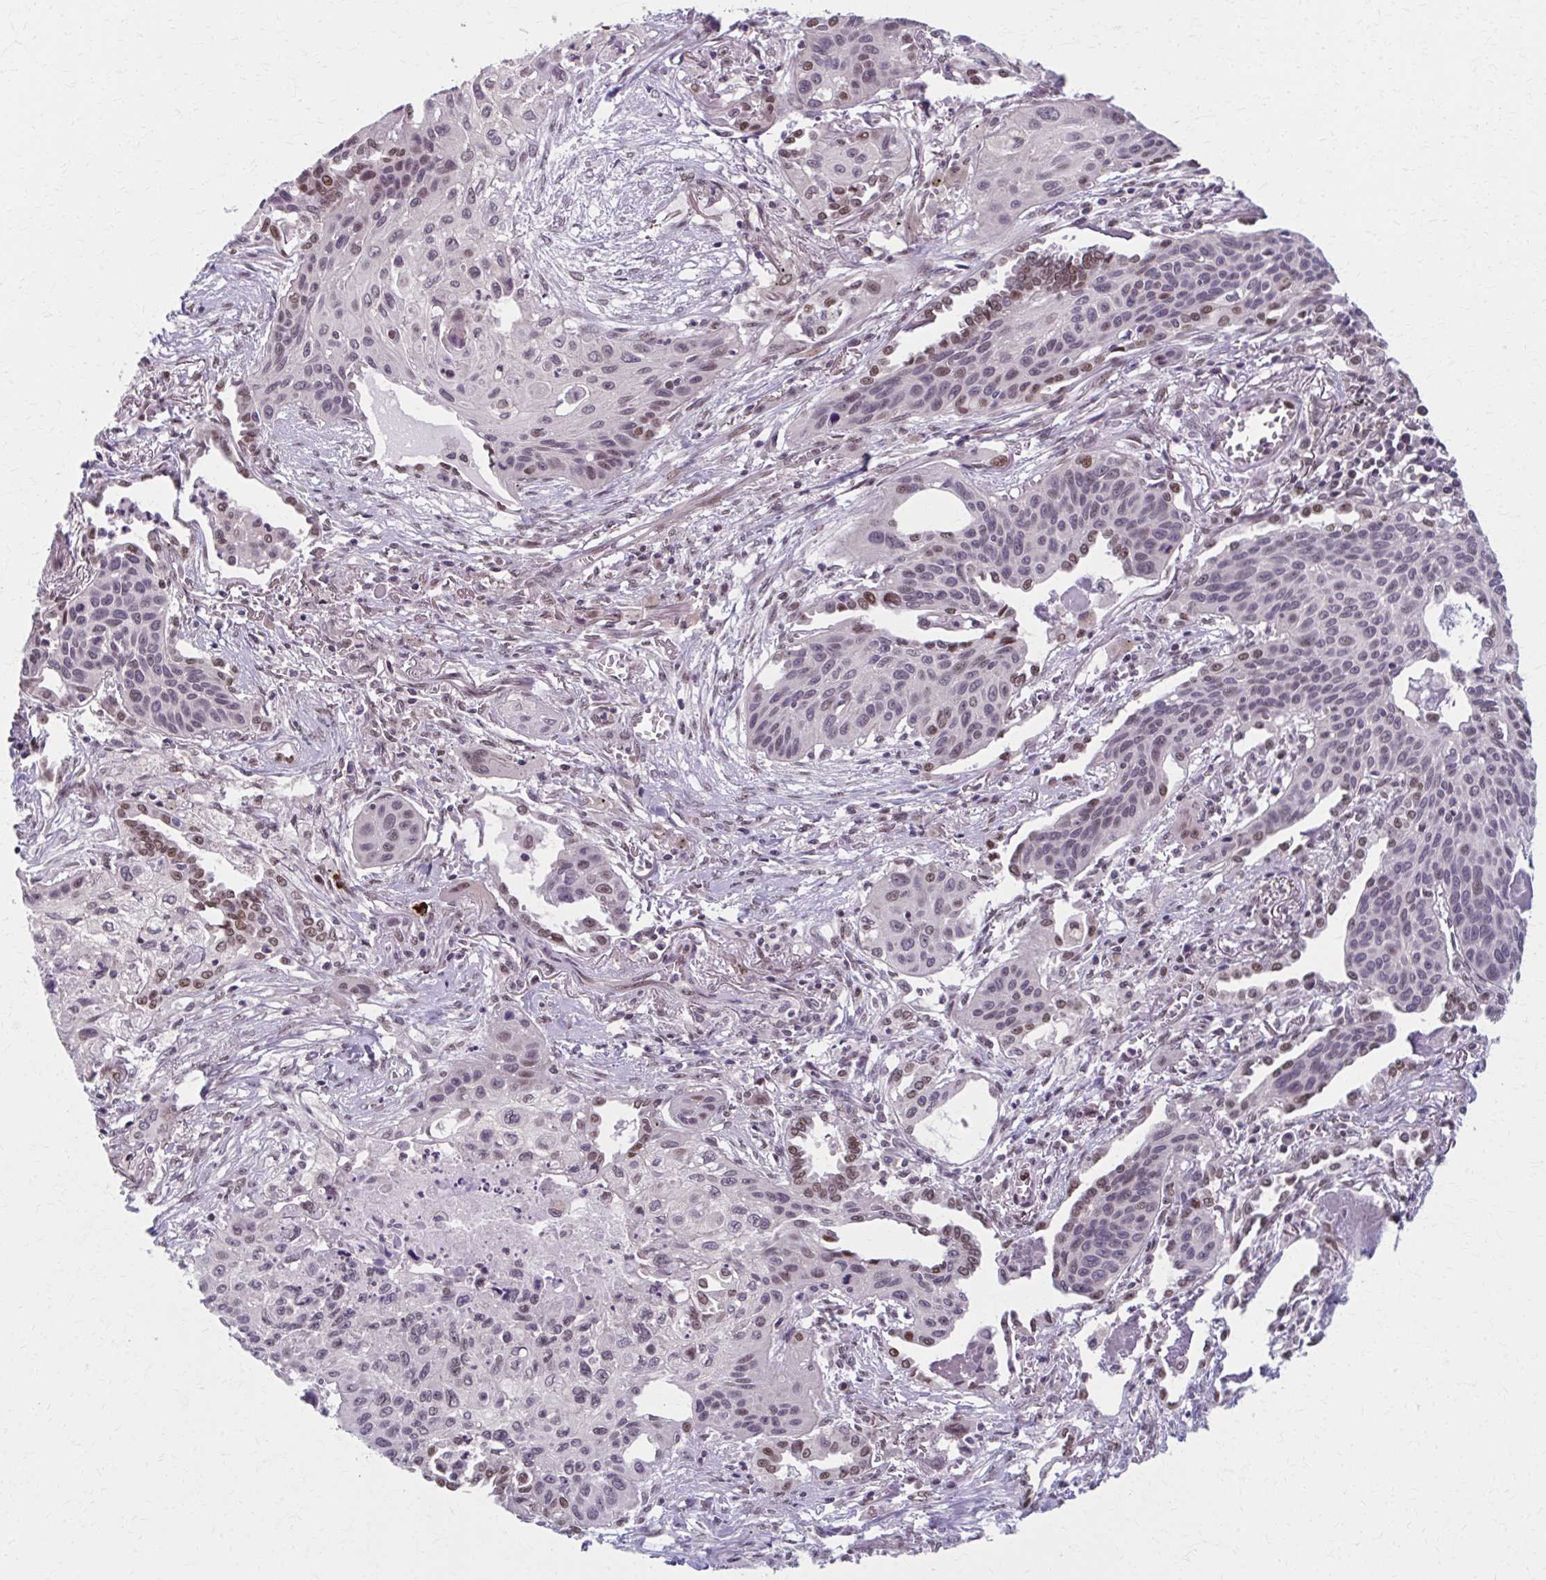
{"staining": {"intensity": "moderate", "quantity": "<25%", "location": "nuclear"}, "tissue": "lung cancer", "cell_type": "Tumor cells", "image_type": "cancer", "snomed": [{"axis": "morphology", "description": "Squamous cell carcinoma, NOS"}, {"axis": "topography", "description": "Lung"}], "caption": "This is an image of immunohistochemistry (IHC) staining of lung squamous cell carcinoma, which shows moderate positivity in the nuclear of tumor cells.", "gene": "SETBP1", "patient": {"sex": "male", "age": 71}}